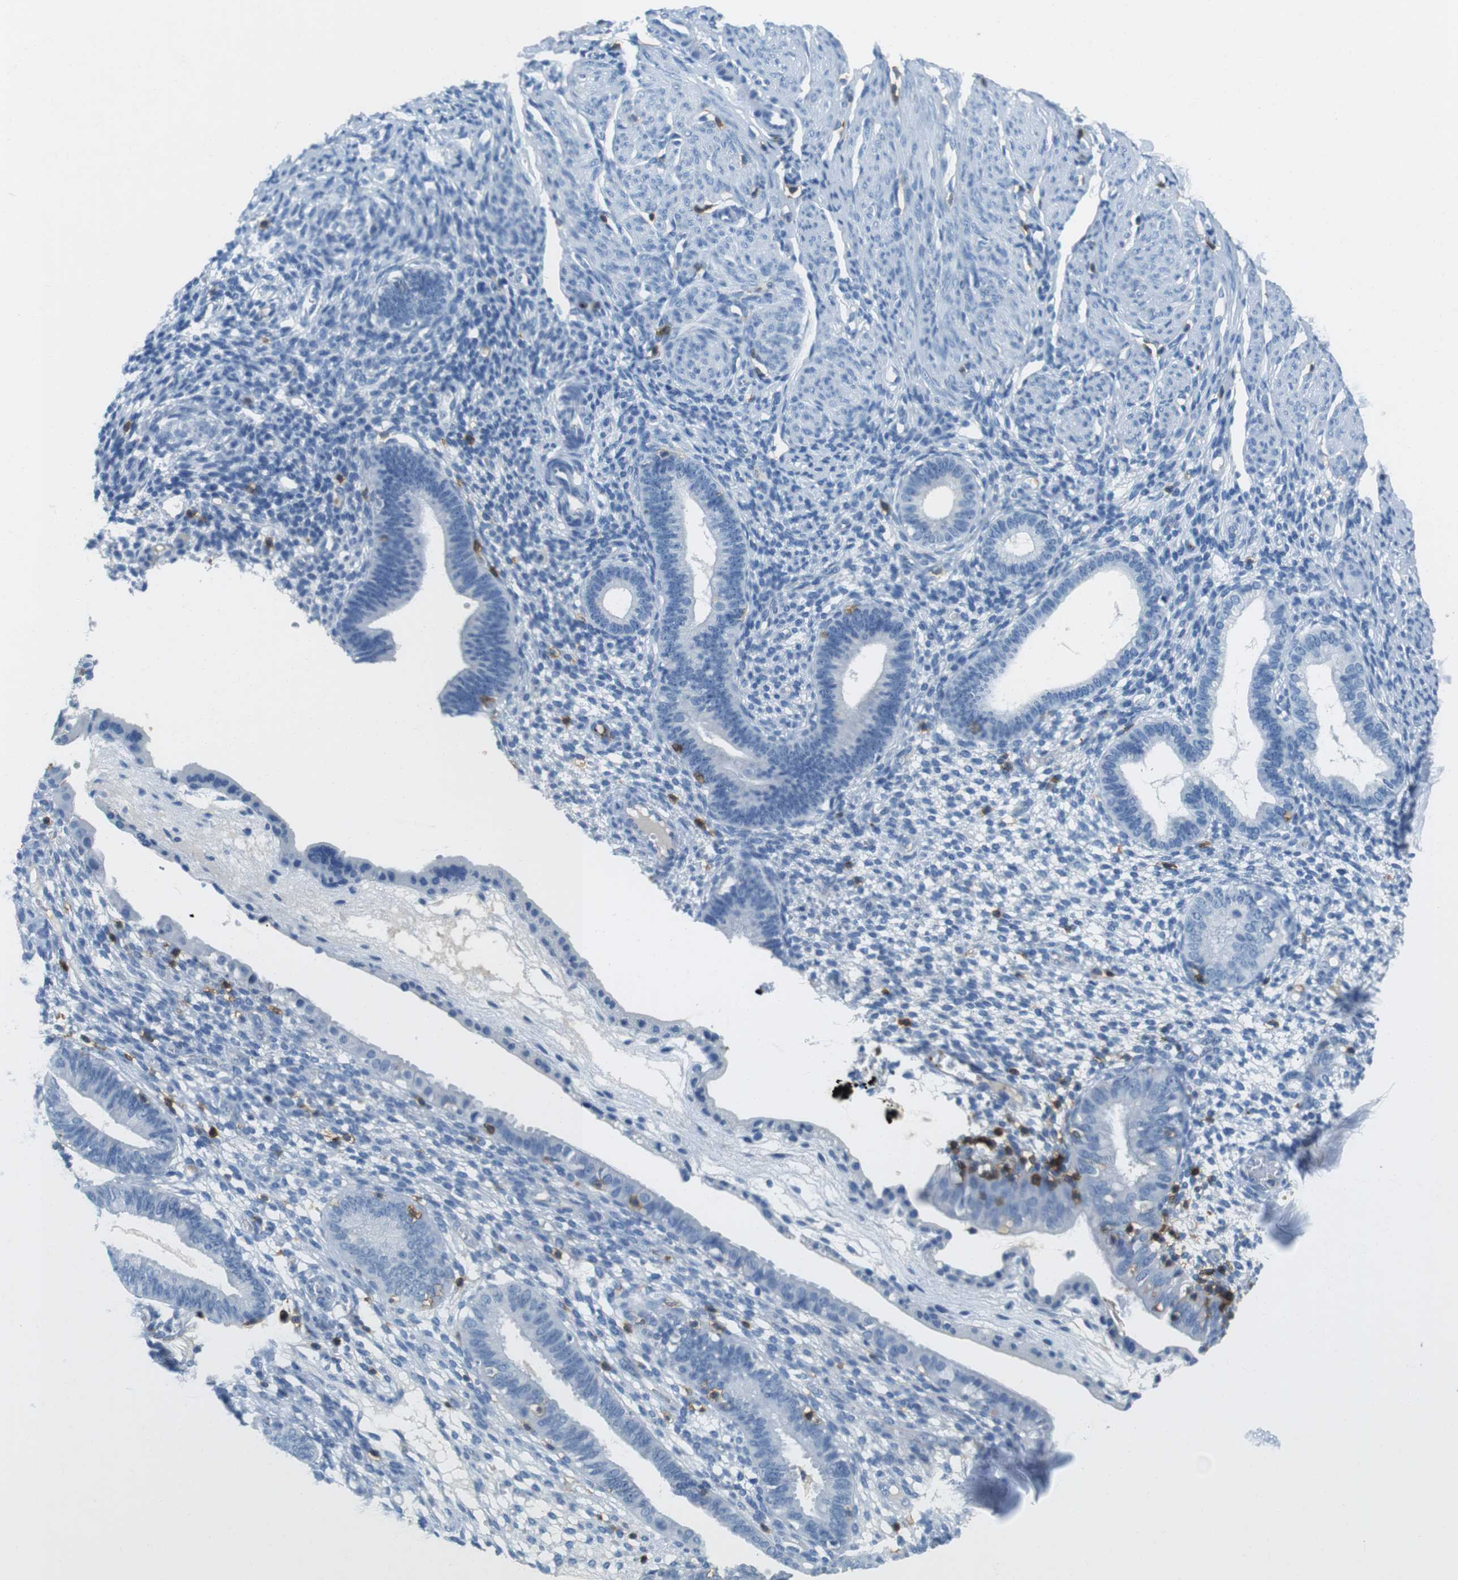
{"staining": {"intensity": "negative", "quantity": "none", "location": "none"}, "tissue": "endometrium", "cell_type": "Cells in endometrial stroma", "image_type": "normal", "snomed": [{"axis": "morphology", "description": "Normal tissue, NOS"}, {"axis": "topography", "description": "Endometrium"}], "caption": "An immunohistochemistry micrograph of normal endometrium is shown. There is no staining in cells in endometrial stroma of endometrium. (Immunohistochemistry (ihc), brightfield microscopy, high magnification).", "gene": "LAT", "patient": {"sex": "female", "age": 61}}